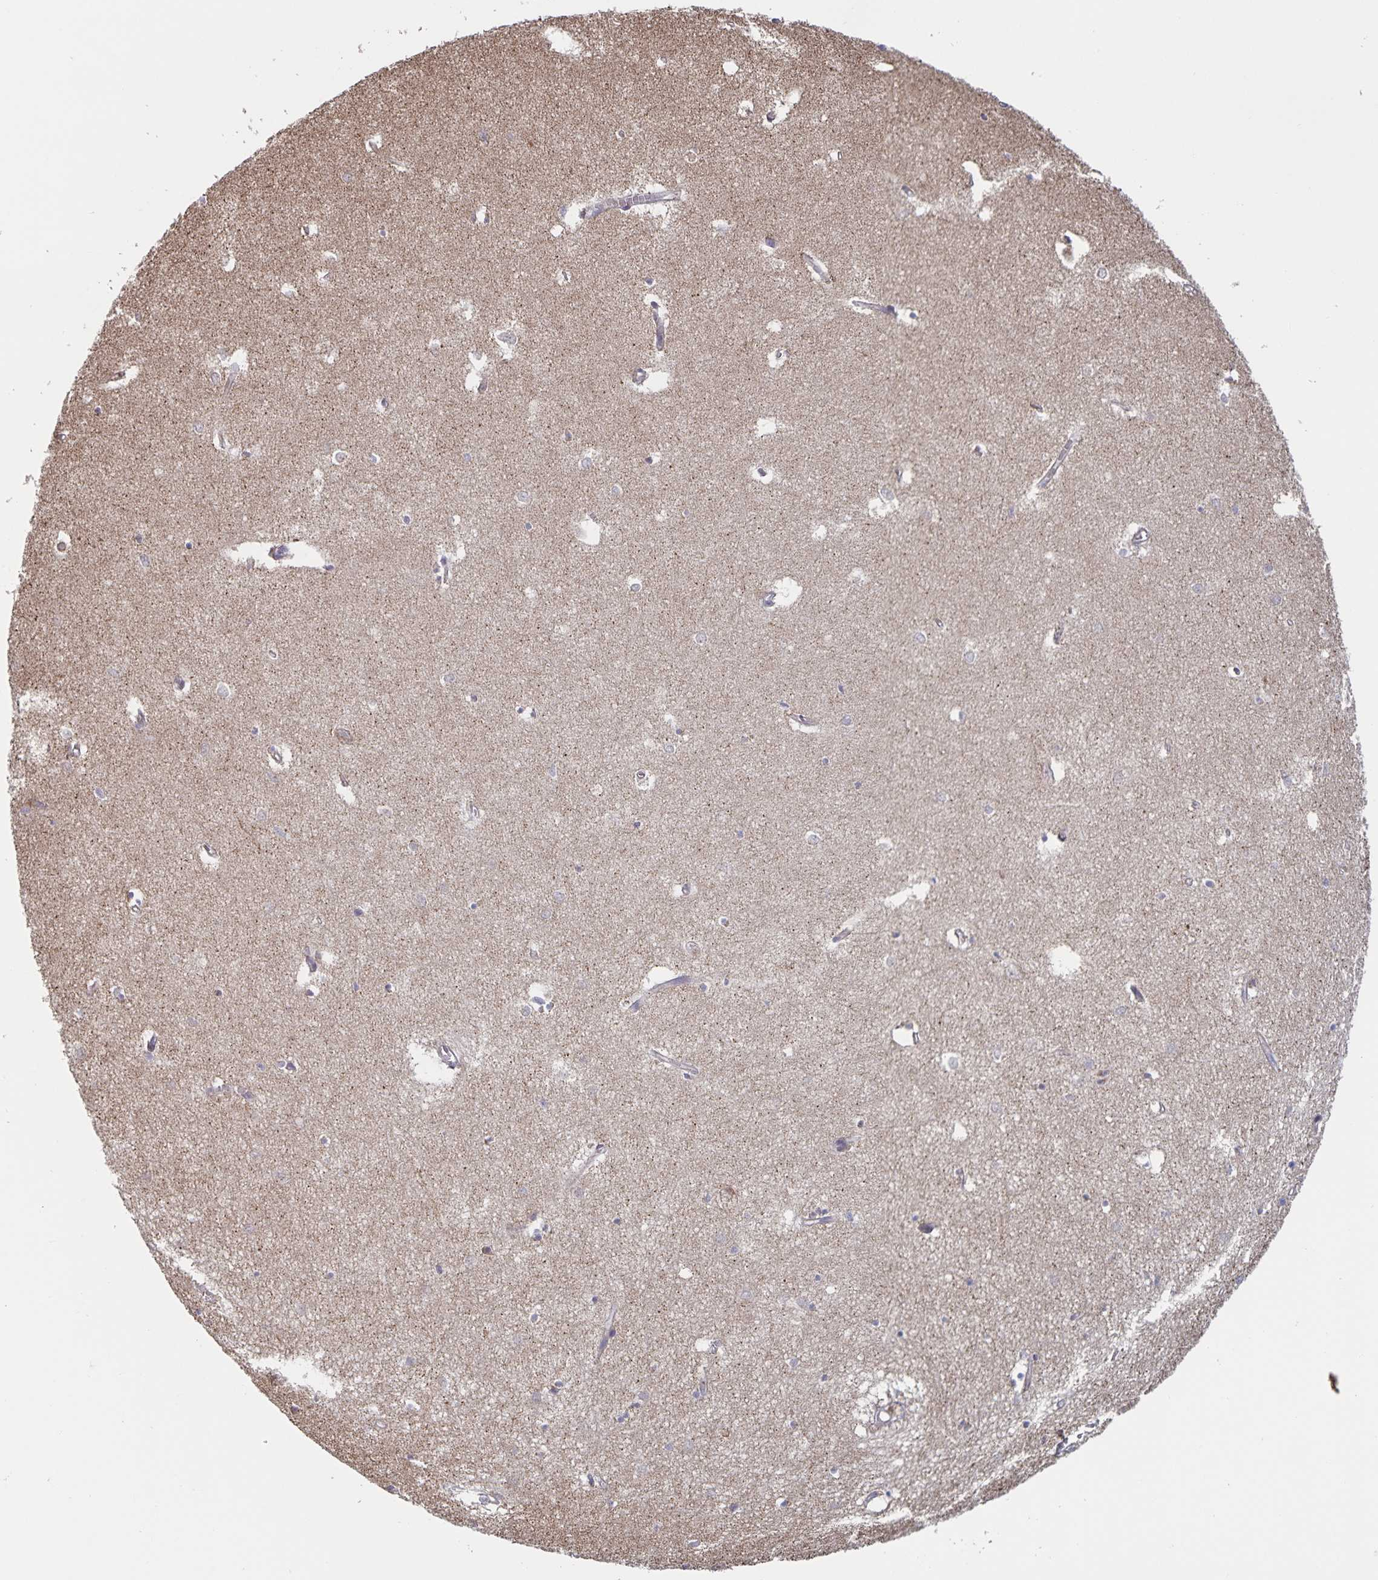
{"staining": {"intensity": "negative", "quantity": "none", "location": "none"}, "tissue": "hippocampus", "cell_type": "Glial cells", "image_type": "normal", "snomed": [{"axis": "morphology", "description": "Normal tissue, NOS"}, {"axis": "topography", "description": "Hippocampus"}], "caption": "Immunohistochemical staining of unremarkable hippocampus demonstrates no significant staining in glial cells. (DAB immunohistochemistry, high magnification).", "gene": "ACACA", "patient": {"sex": "female", "age": 64}}